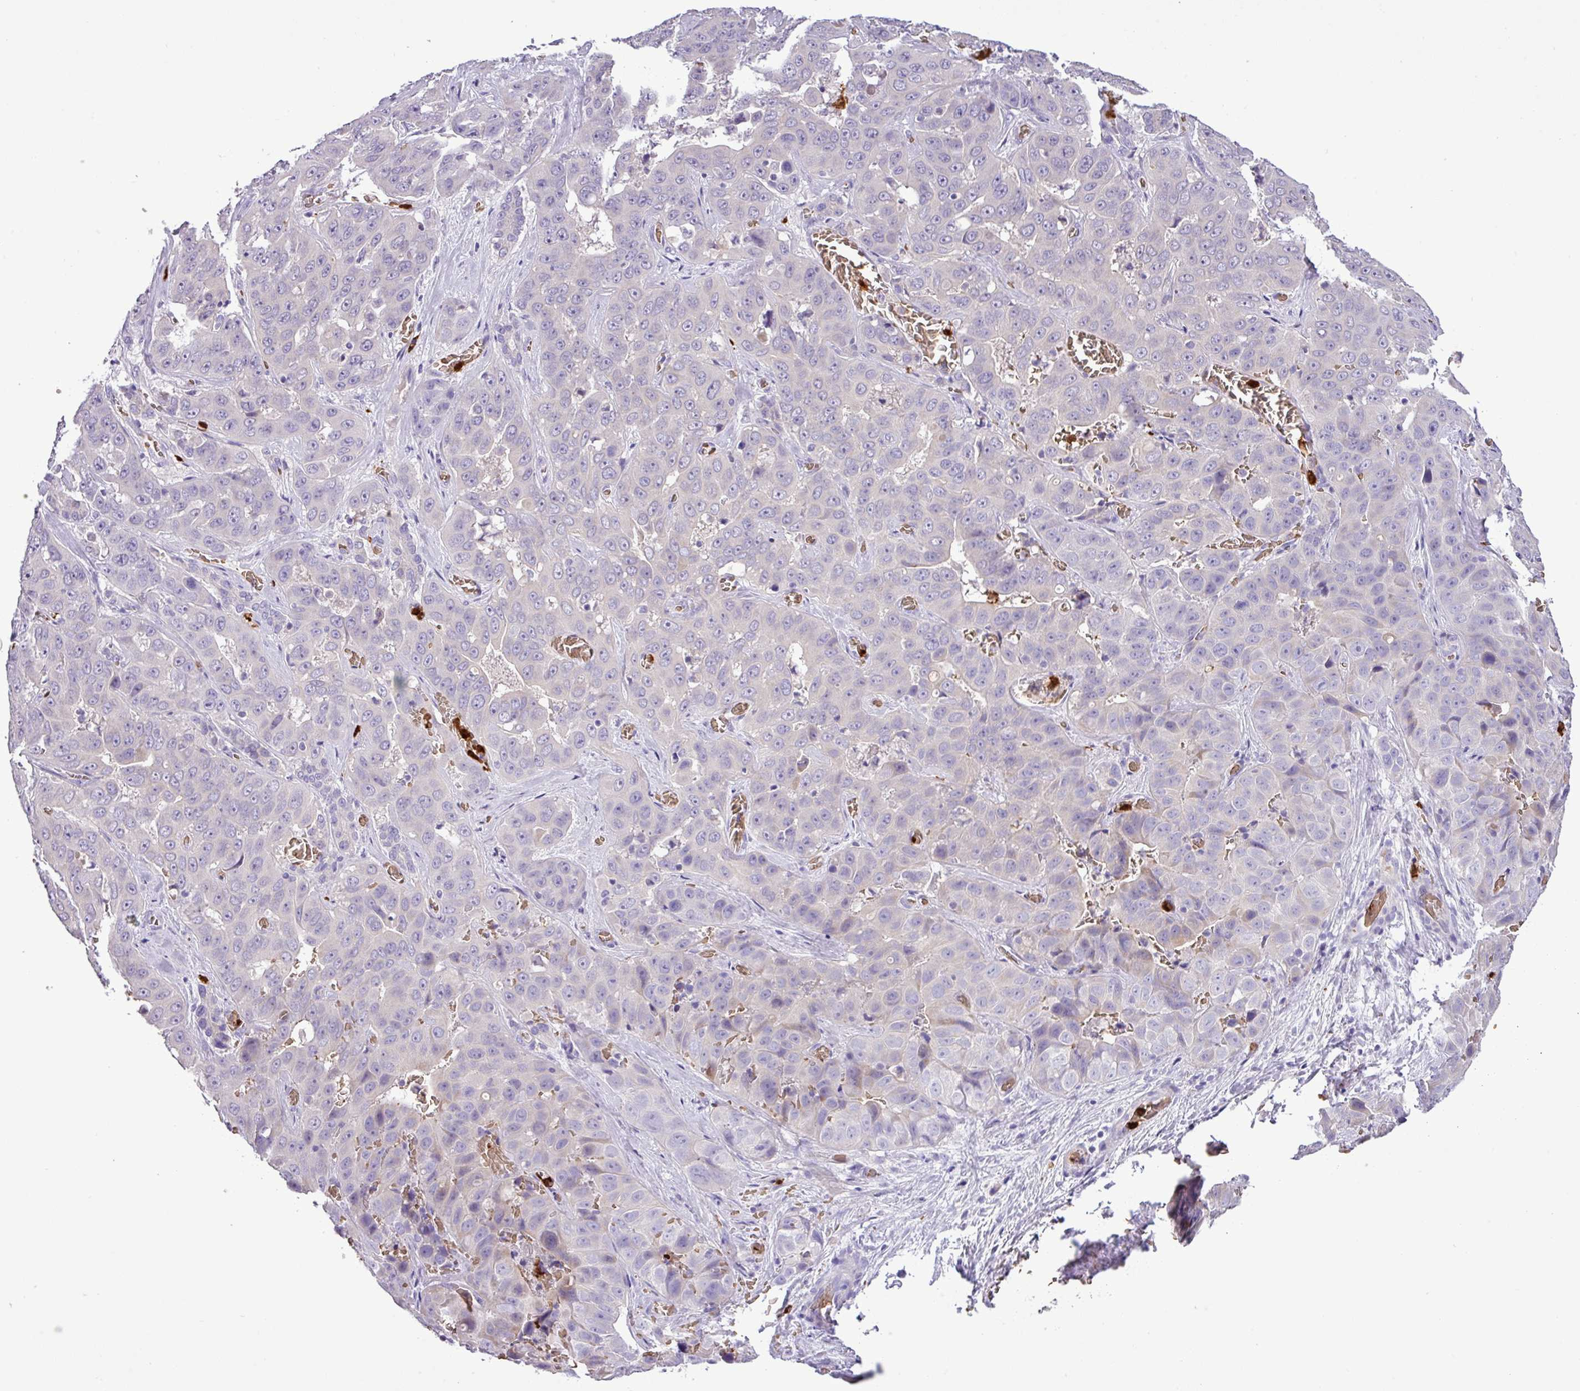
{"staining": {"intensity": "negative", "quantity": "none", "location": "none"}, "tissue": "liver cancer", "cell_type": "Tumor cells", "image_type": "cancer", "snomed": [{"axis": "morphology", "description": "Cholangiocarcinoma"}, {"axis": "topography", "description": "Liver"}], "caption": "This is a image of immunohistochemistry (IHC) staining of liver cancer (cholangiocarcinoma), which shows no expression in tumor cells. Nuclei are stained in blue.", "gene": "MGAT4B", "patient": {"sex": "female", "age": 52}}